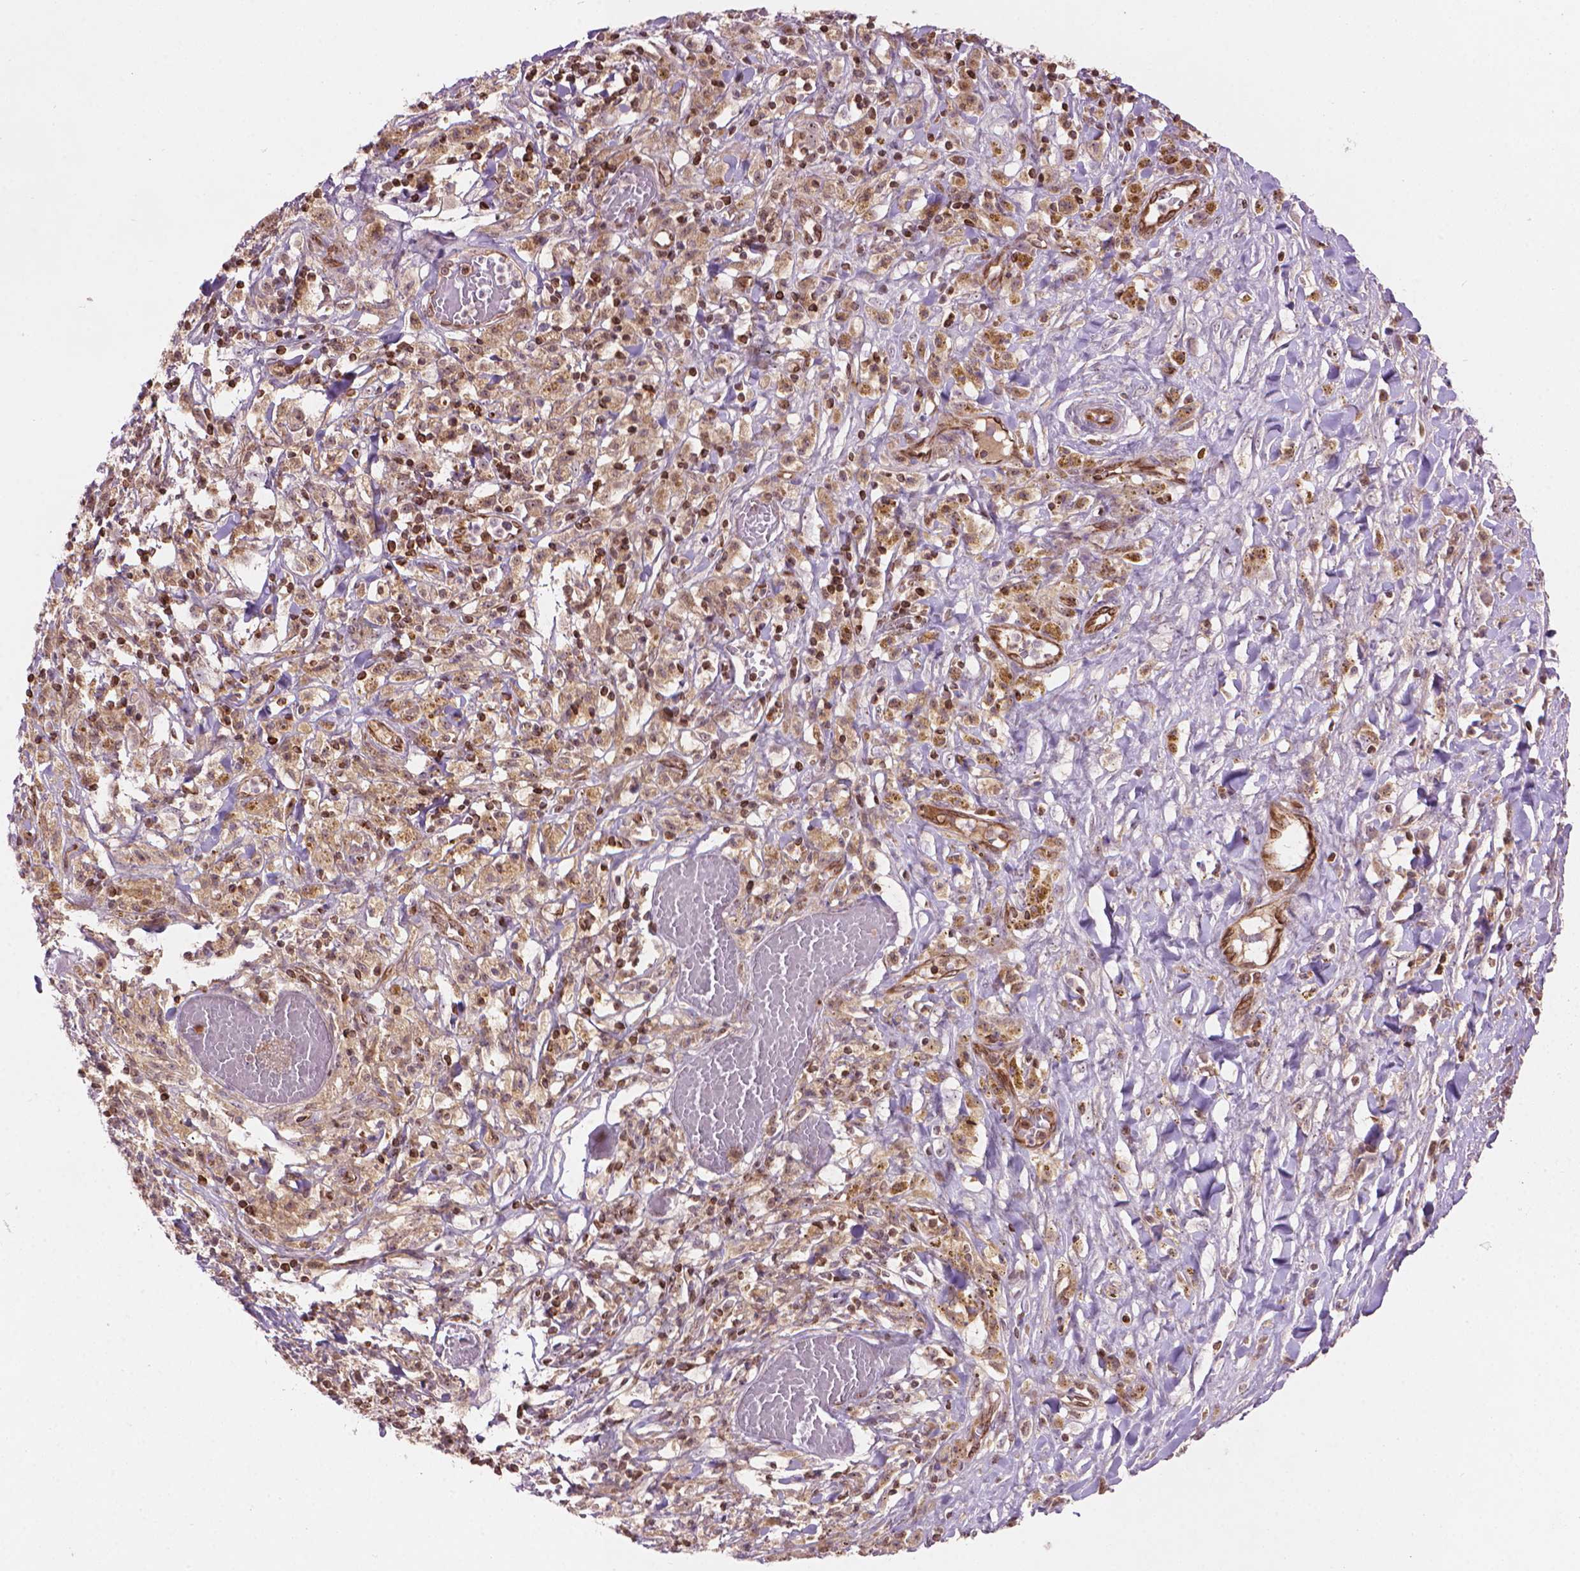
{"staining": {"intensity": "weak", "quantity": ">75%", "location": "cytoplasmic/membranous,nuclear"}, "tissue": "melanoma", "cell_type": "Tumor cells", "image_type": "cancer", "snomed": [{"axis": "morphology", "description": "Malignant melanoma, NOS"}, {"axis": "topography", "description": "Skin"}], "caption": "Malignant melanoma stained with immunohistochemistry (IHC) shows weak cytoplasmic/membranous and nuclear positivity in approximately >75% of tumor cells. (DAB IHC with brightfield microscopy, high magnification).", "gene": "SMC2", "patient": {"sex": "female", "age": 91}}